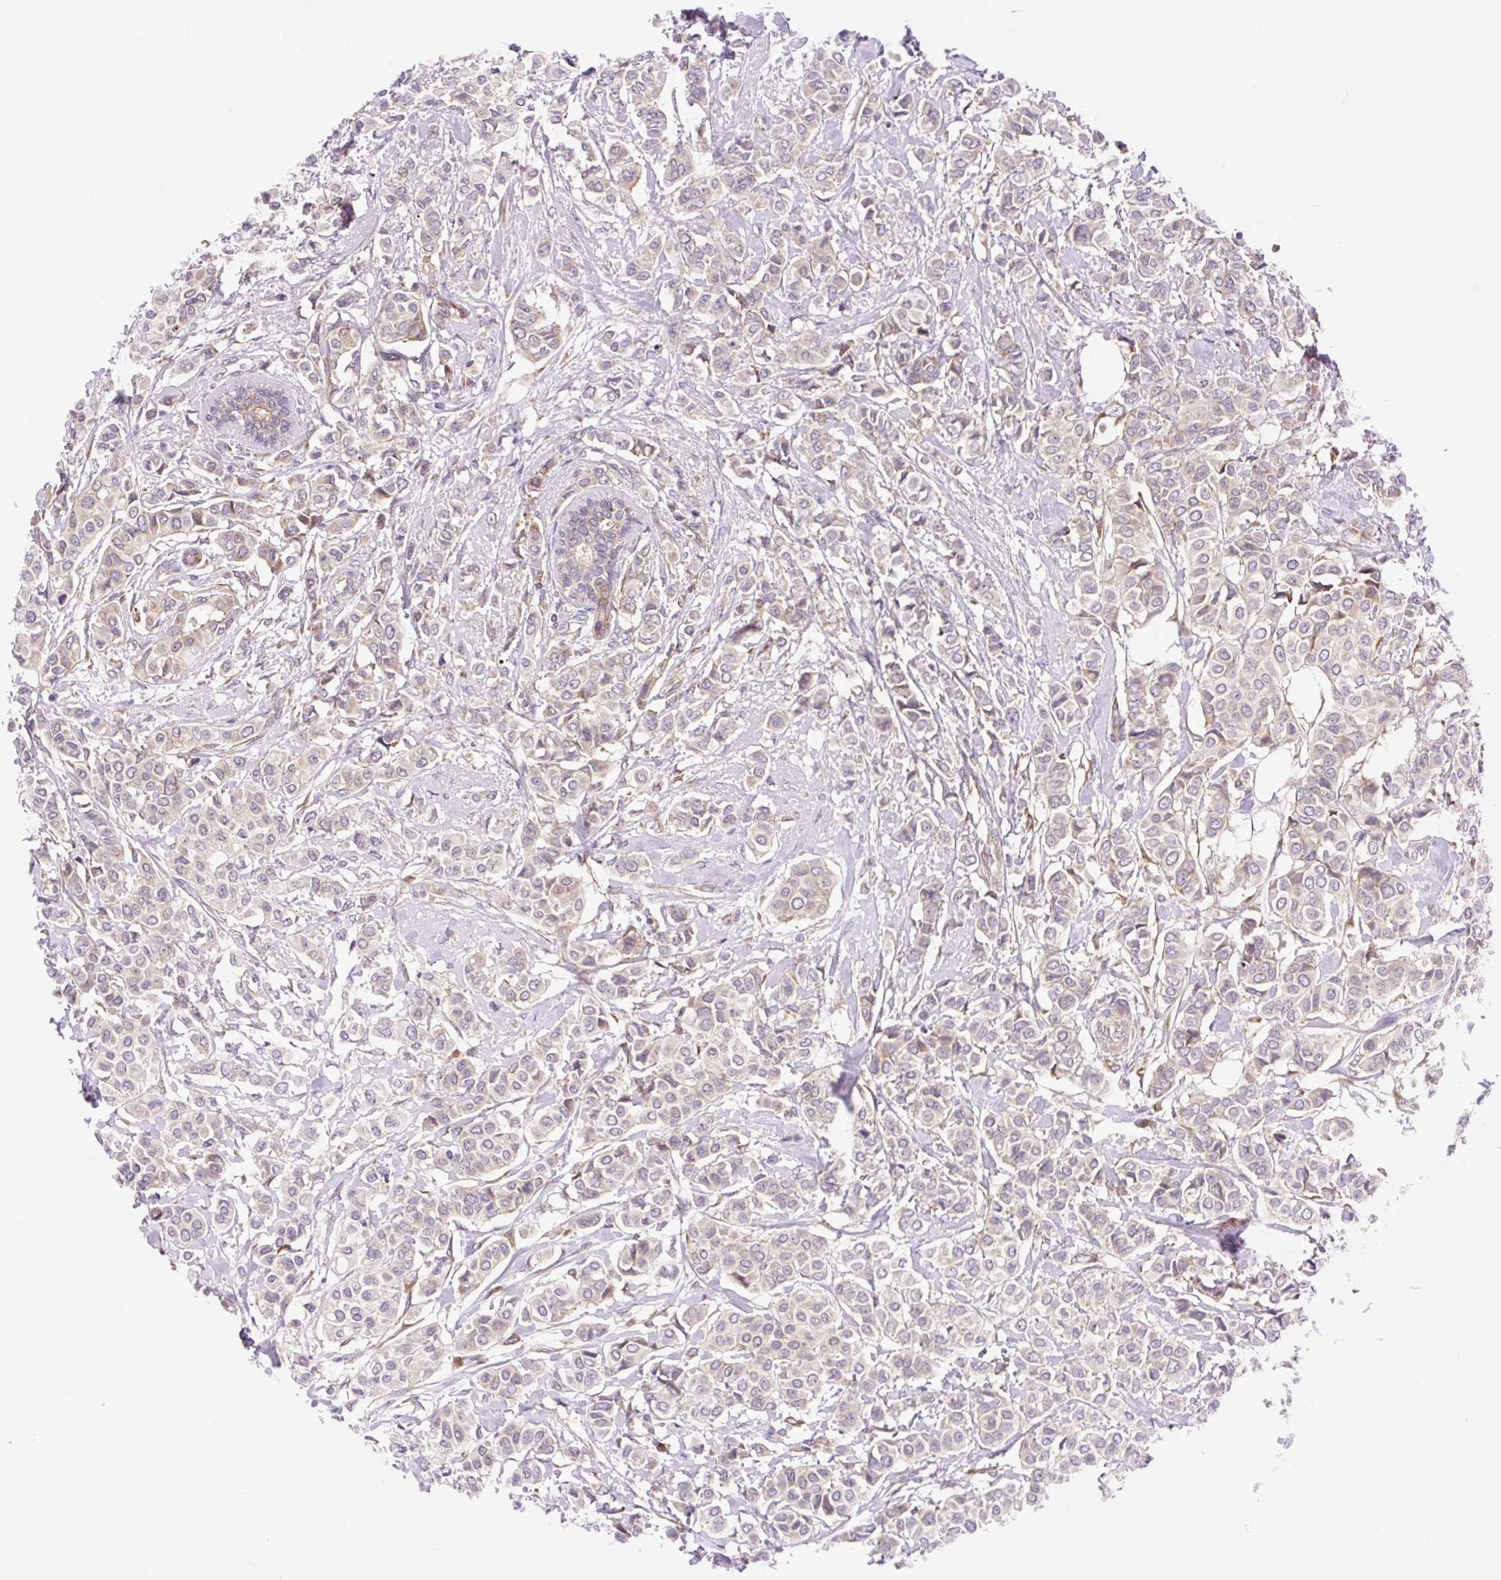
{"staining": {"intensity": "weak", "quantity": "25%-75%", "location": "cytoplasmic/membranous"}, "tissue": "breast cancer", "cell_type": "Tumor cells", "image_type": "cancer", "snomed": [{"axis": "morphology", "description": "Lobular carcinoma"}, {"axis": "topography", "description": "Breast"}], "caption": "Immunohistochemistry of breast cancer (lobular carcinoma) displays low levels of weak cytoplasmic/membranous staining in about 25%-75% of tumor cells.", "gene": "GPR45", "patient": {"sex": "female", "age": 51}}